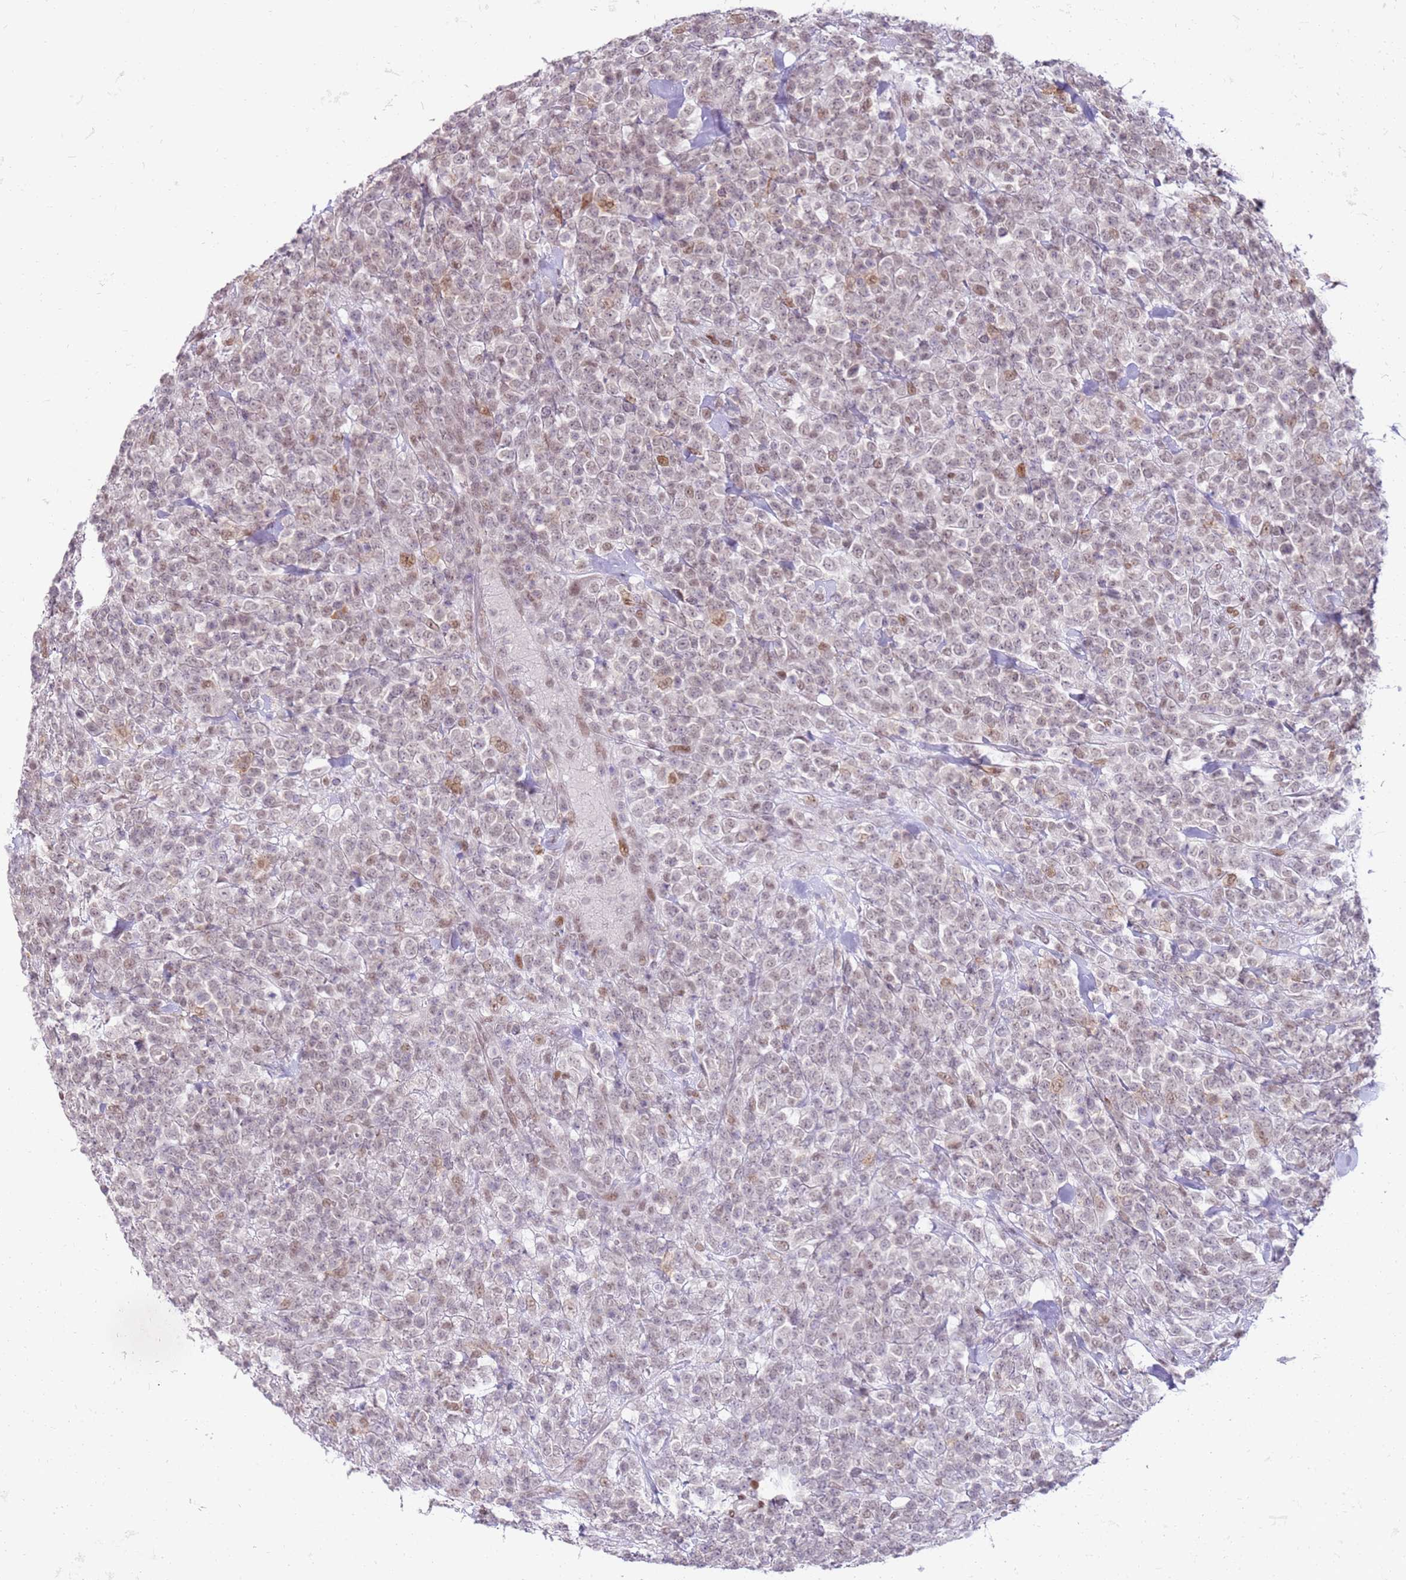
{"staining": {"intensity": "moderate", "quantity": "<25%", "location": "nuclear"}, "tissue": "lymphoma", "cell_type": "Tumor cells", "image_type": "cancer", "snomed": [{"axis": "morphology", "description": "Malignant lymphoma, non-Hodgkin's type, High grade"}, {"axis": "topography", "description": "Colon"}], "caption": "Tumor cells demonstrate low levels of moderate nuclear staining in approximately <25% of cells in lymphoma. (Brightfield microscopy of DAB IHC at high magnification).", "gene": "PHC2", "patient": {"sex": "female", "age": 53}}